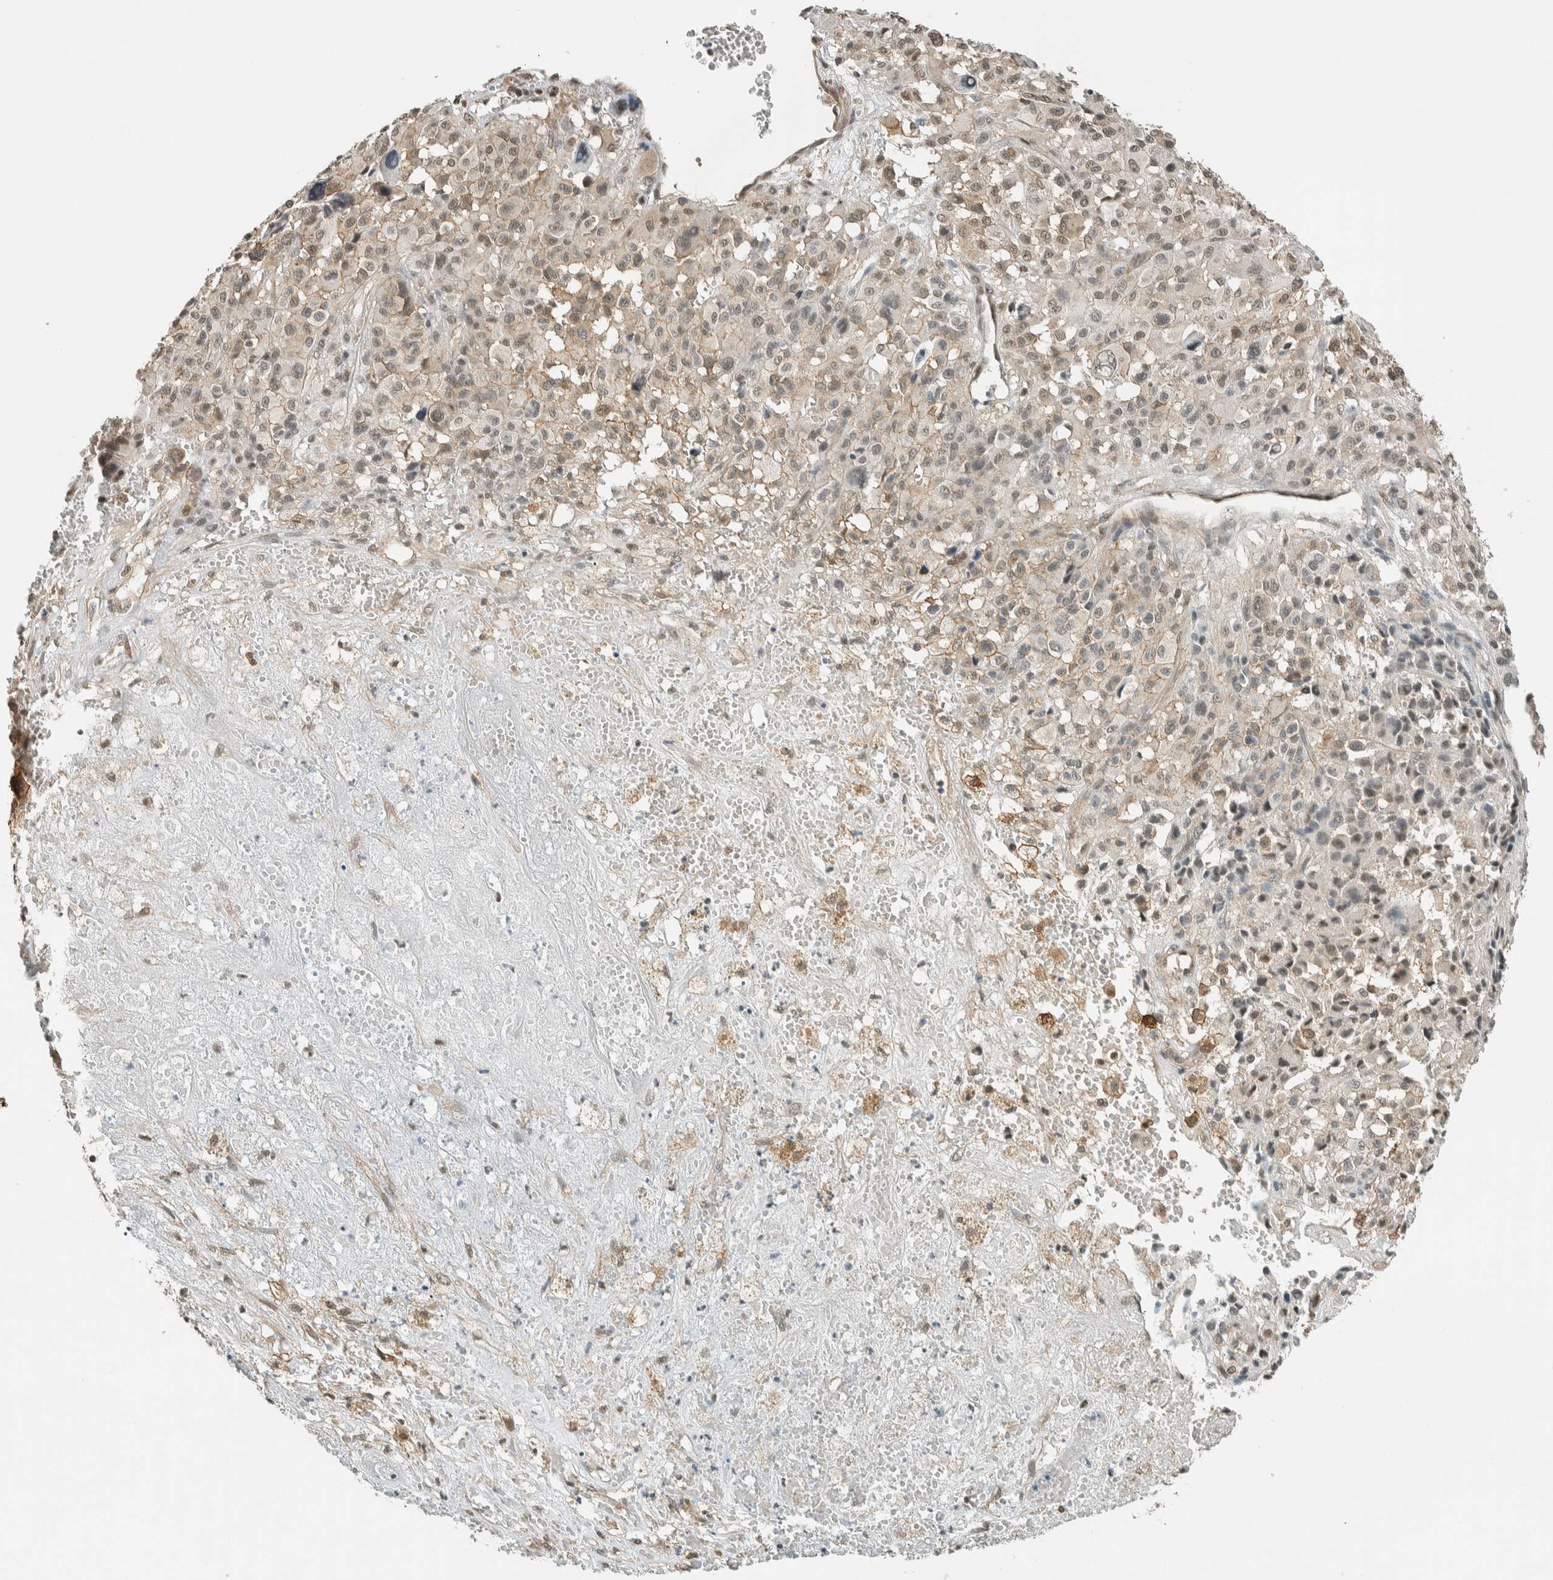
{"staining": {"intensity": "weak", "quantity": ">75%", "location": "cytoplasmic/membranous,nuclear"}, "tissue": "melanoma", "cell_type": "Tumor cells", "image_type": "cancer", "snomed": [{"axis": "morphology", "description": "Malignant melanoma, Metastatic site"}, {"axis": "topography", "description": "Skin"}], "caption": "Malignant melanoma (metastatic site) stained with IHC exhibits weak cytoplasmic/membranous and nuclear staining in approximately >75% of tumor cells.", "gene": "NIBAN2", "patient": {"sex": "female", "age": 74}}